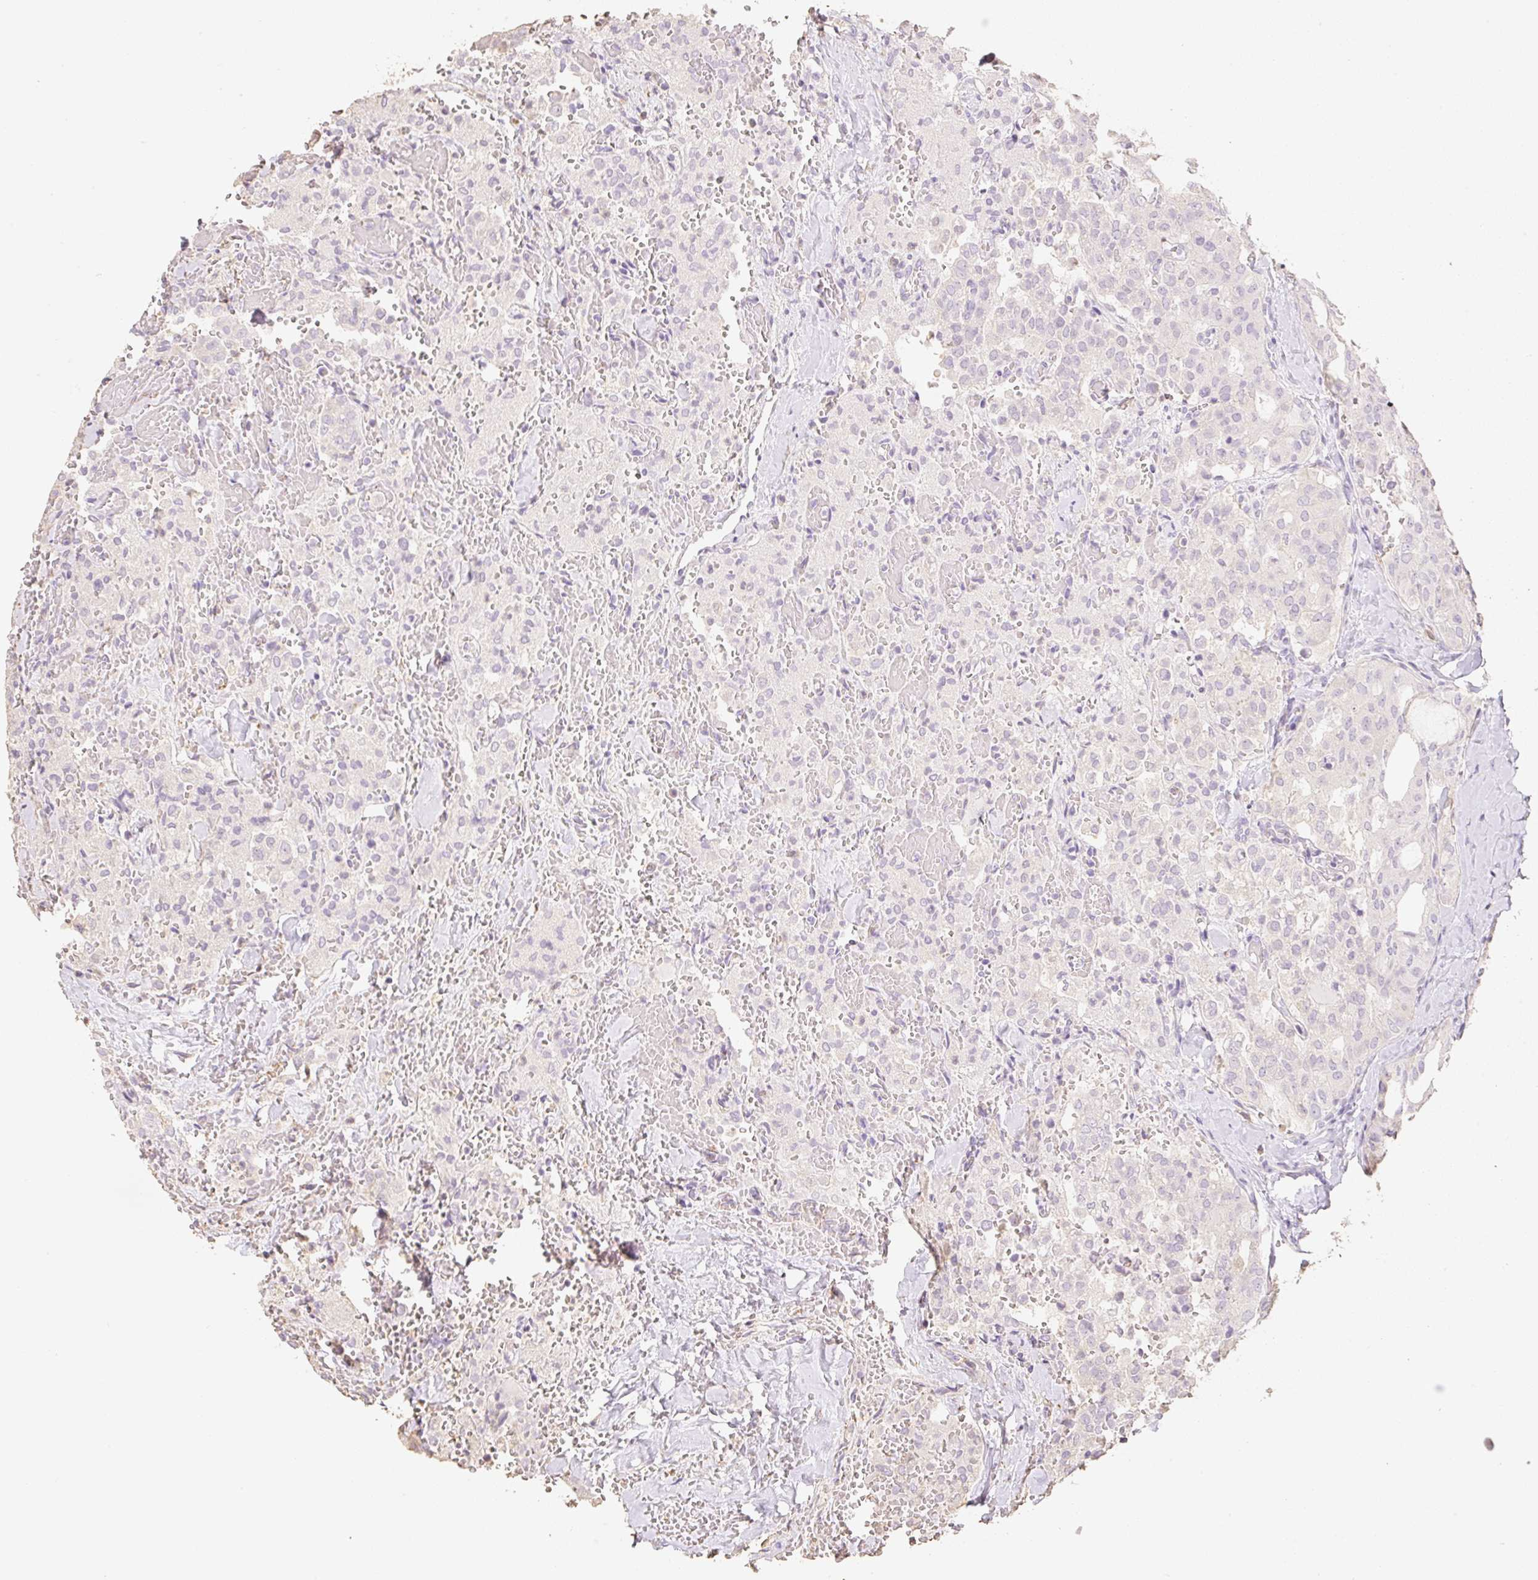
{"staining": {"intensity": "negative", "quantity": "none", "location": "none"}, "tissue": "thyroid cancer", "cell_type": "Tumor cells", "image_type": "cancer", "snomed": [{"axis": "morphology", "description": "Follicular adenoma carcinoma, NOS"}, {"axis": "topography", "description": "Thyroid gland"}], "caption": "Thyroid cancer was stained to show a protein in brown. There is no significant staining in tumor cells. (Stains: DAB IHC with hematoxylin counter stain, Microscopy: brightfield microscopy at high magnification).", "gene": "MBOAT7", "patient": {"sex": "male", "age": 75}}